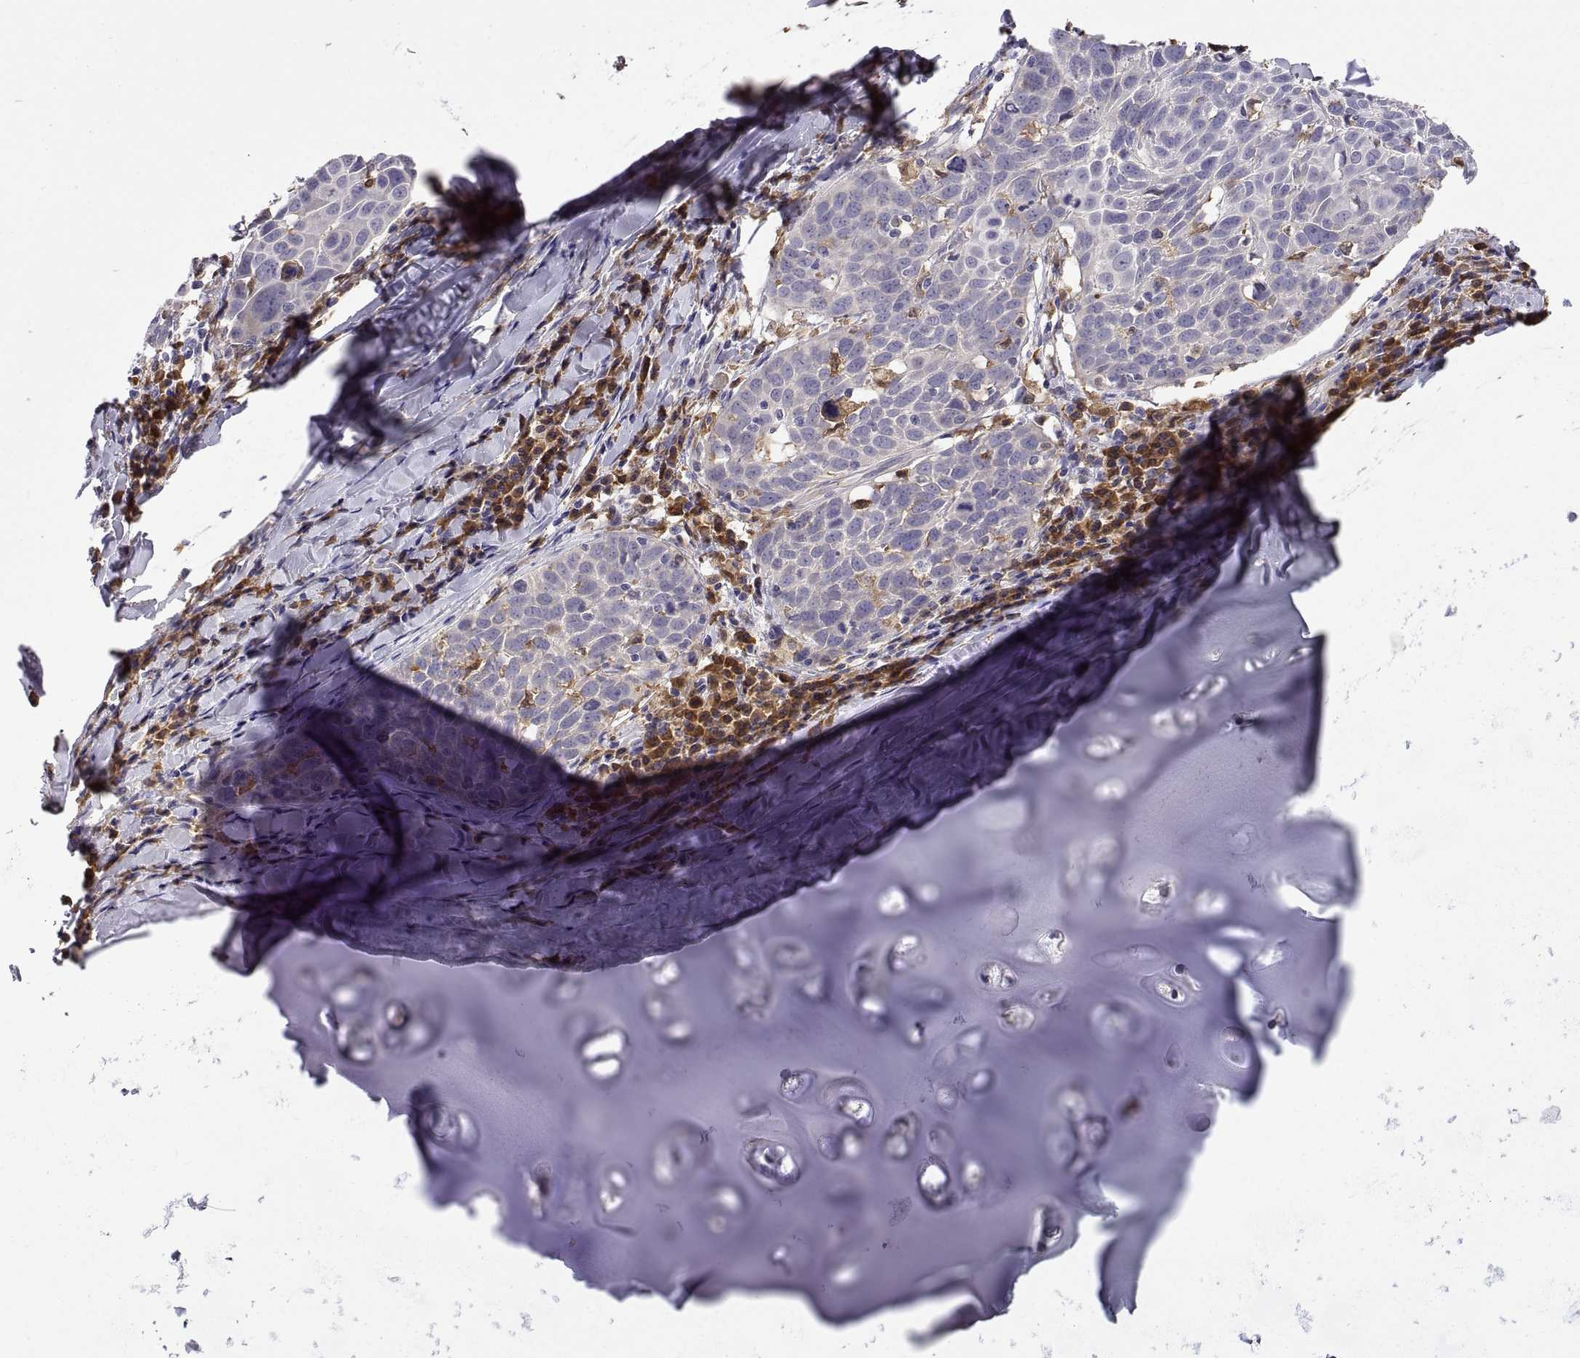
{"staining": {"intensity": "negative", "quantity": "none", "location": "none"}, "tissue": "lung cancer", "cell_type": "Tumor cells", "image_type": "cancer", "snomed": [{"axis": "morphology", "description": "Squamous cell carcinoma, NOS"}, {"axis": "topography", "description": "Lung"}], "caption": "Tumor cells show no significant staining in lung cancer (squamous cell carcinoma).", "gene": "DOK3", "patient": {"sex": "male", "age": 57}}